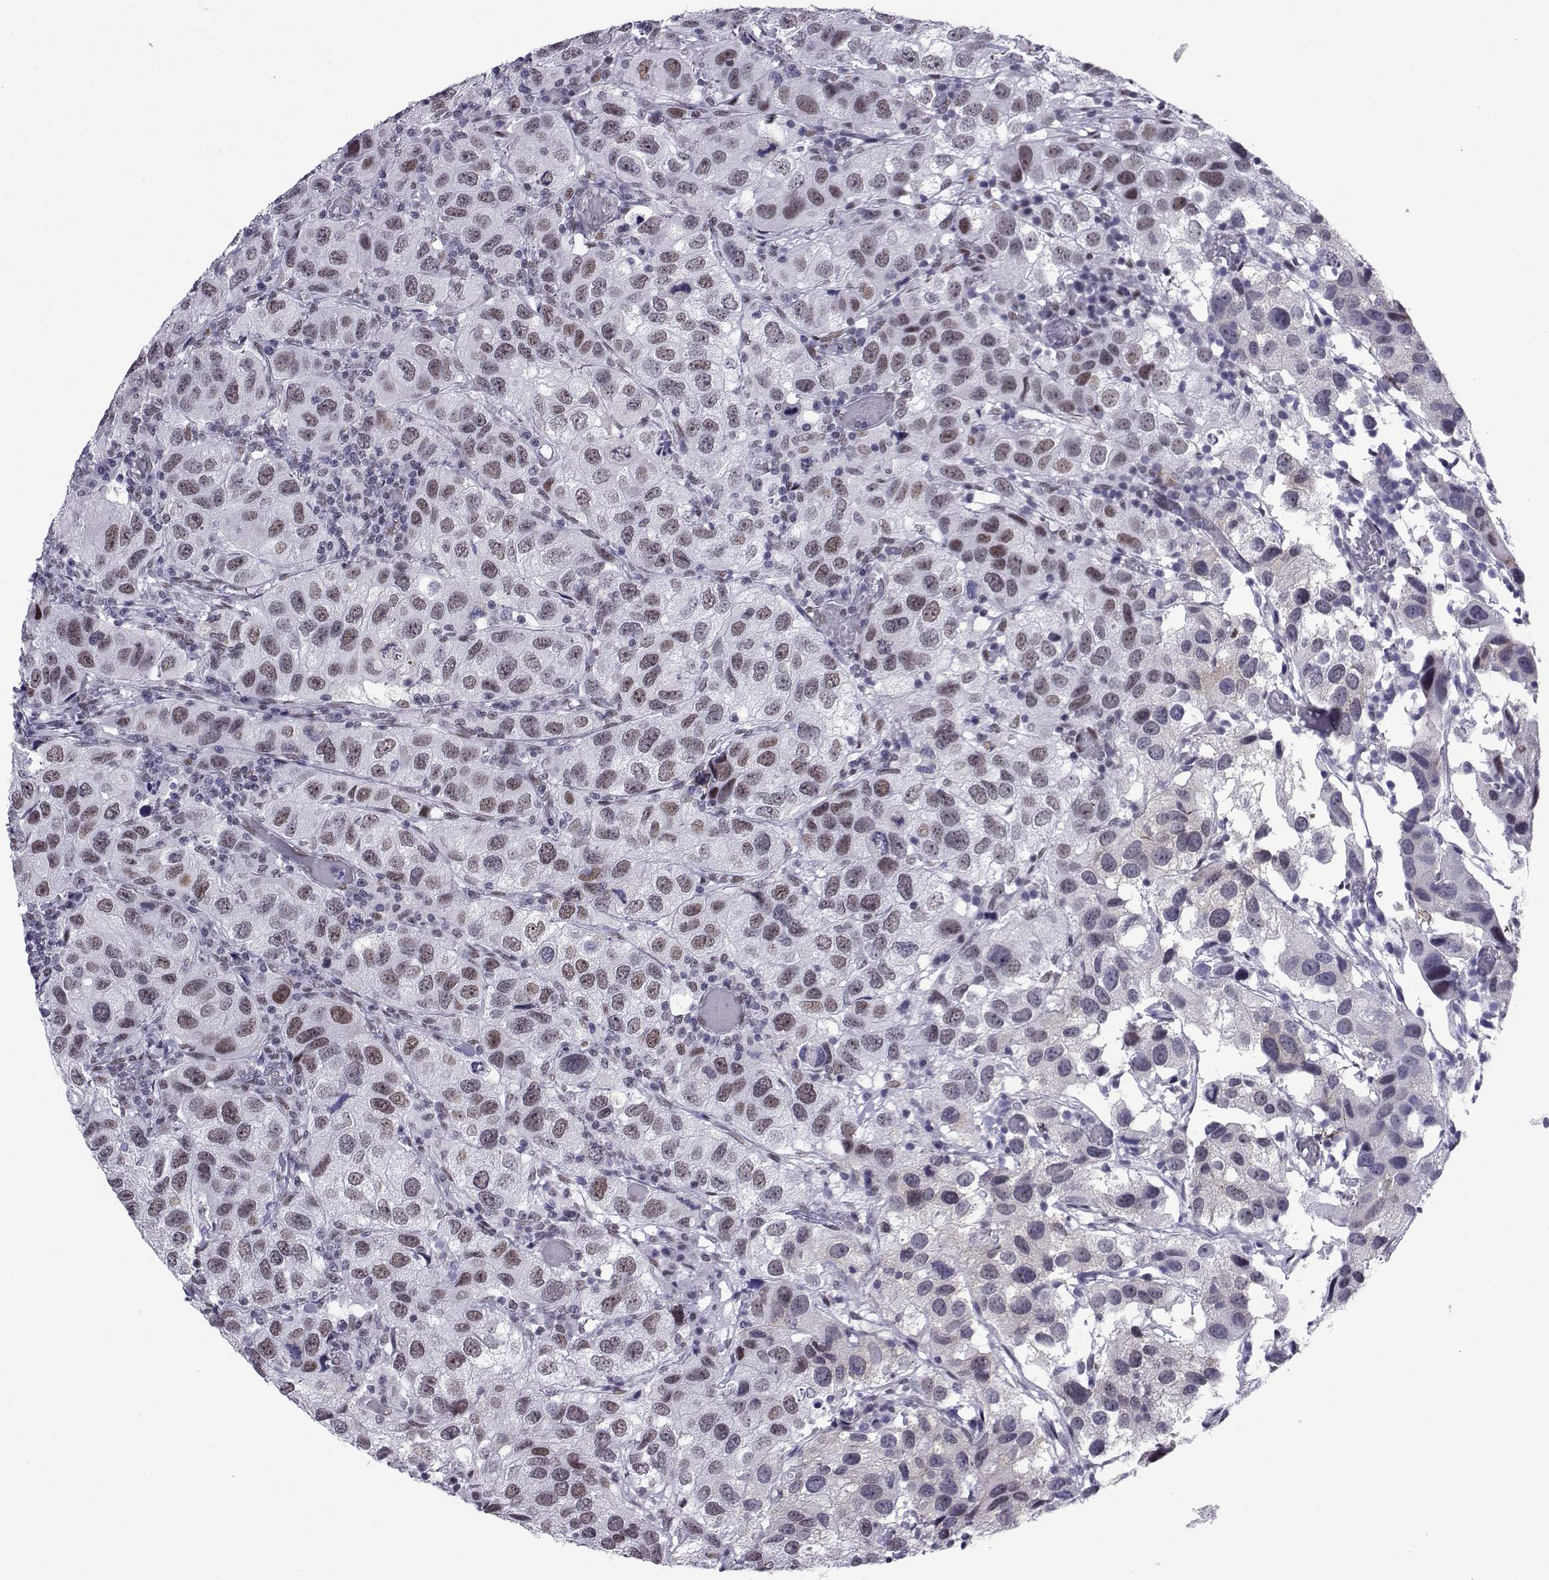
{"staining": {"intensity": "weak", "quantity": "25%-75%", "location": "nuclear"}, "tissue": "urothelial cancer", "cell_type": "Tumor cells", "image_type": "cancer", "snomed": [{"axis": "morphology", "description": "Urothelial carcinoma, High grade"}, {"axis": "topography", "description": "Urinary bladder"}], "caption": "The photomicrograph exhibits staining of urothelial cancer, revealing weak nuclear protein staining (brown color) within tumor cells.", "gene": "LORICRIN", "patient": {"sex": "male", "age": 79}}